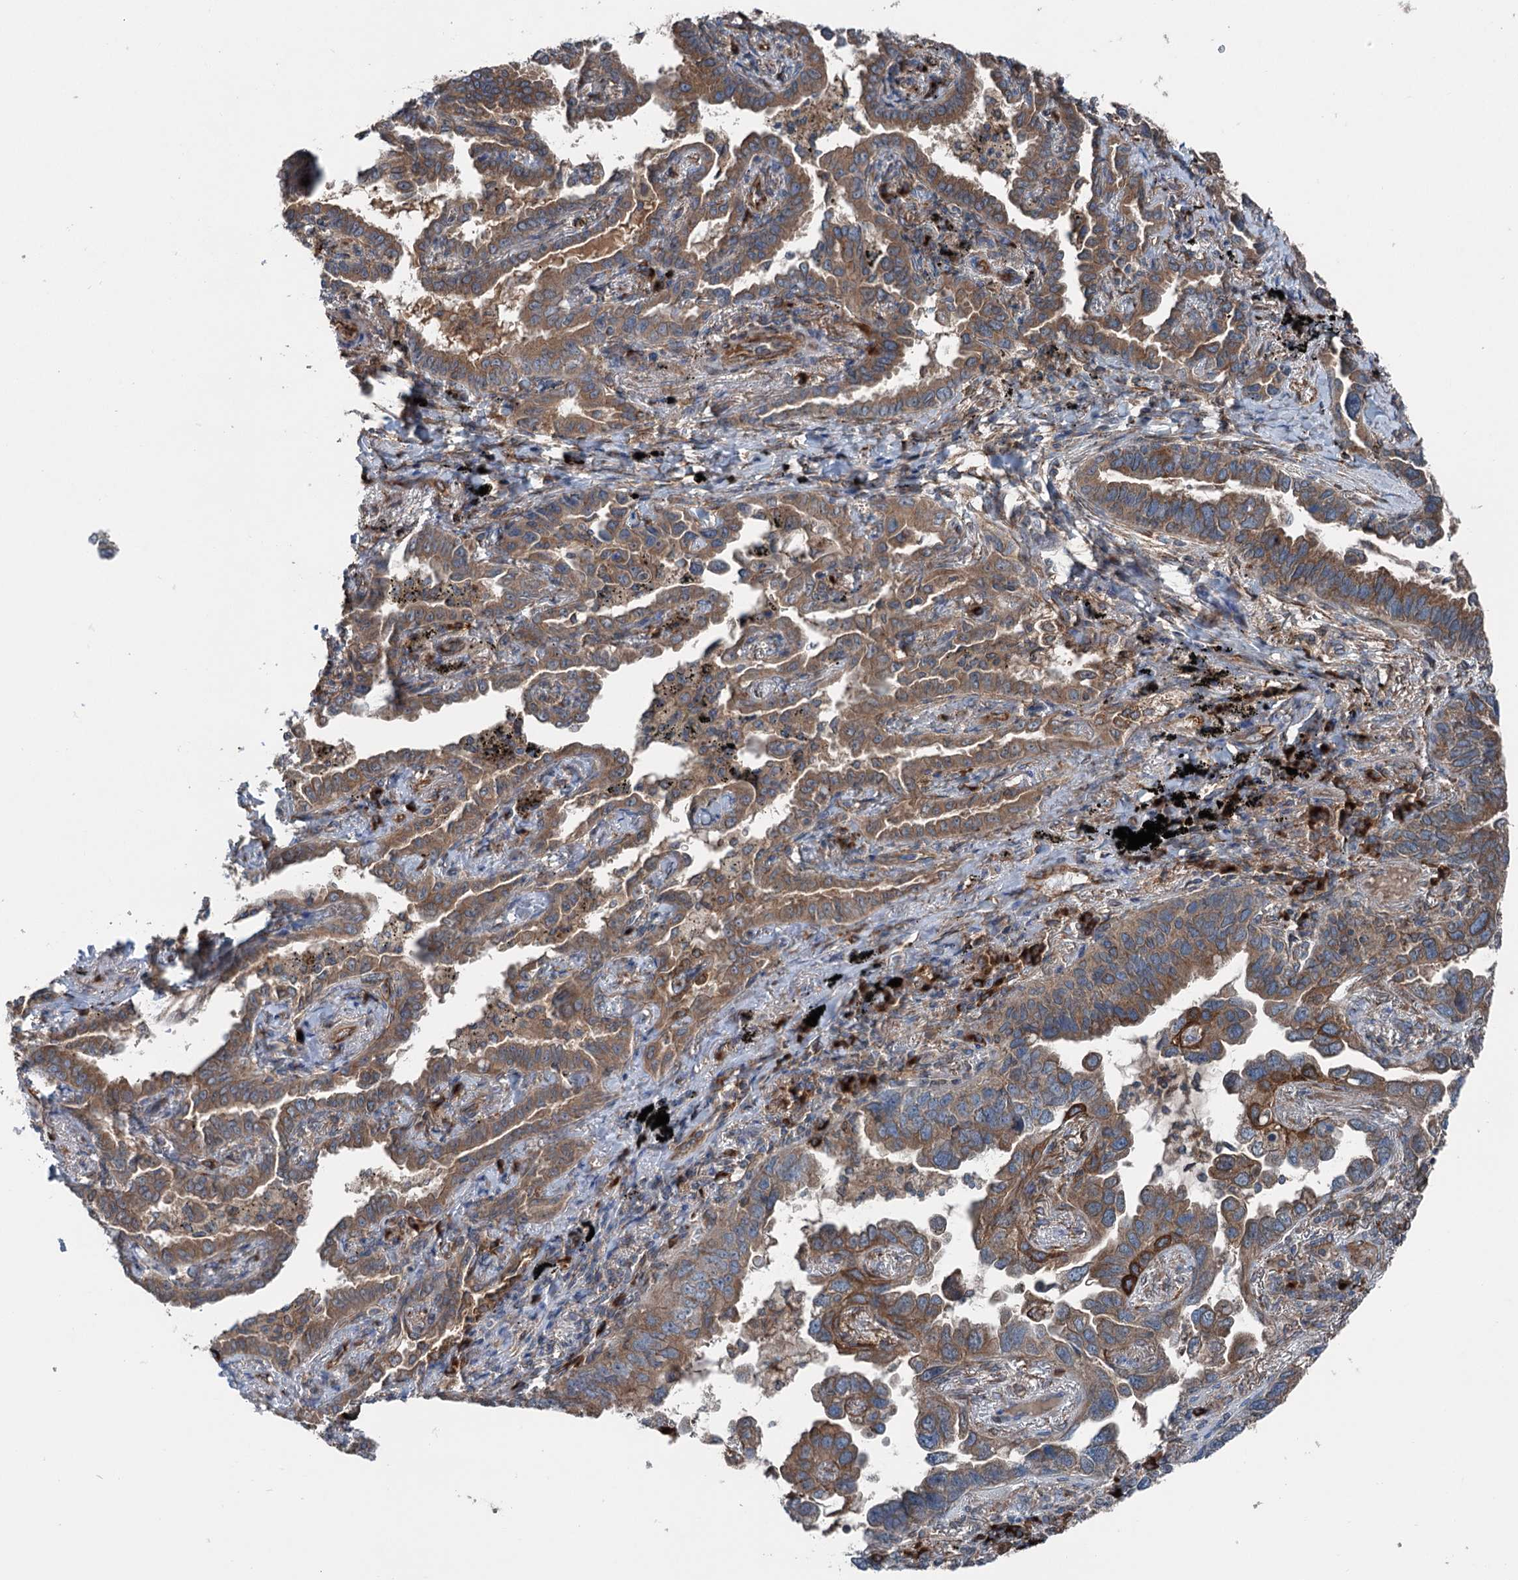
{"staining": {"intensity": "moderate", "quantity": ">75%", "location": "cytoplasmic/membranous"}, "tissue": "lung cancer", "cell_type": "Tumor cells", "image_type": "cancer", "snomed": [{"axis": "morphology", "description": "Adenocarcinoma, NOS"}, {"axis": "topography", "description": "Lung"}], "caption": "Lung adenocarcinoma stained with immunohistochemistry (IHC) demonstrates moderate cytoplasmic/membranous staining in about >75% of tumor cells.", "gene": "CALCOCO1", "patient": {"sex": "male", "age": 67}}